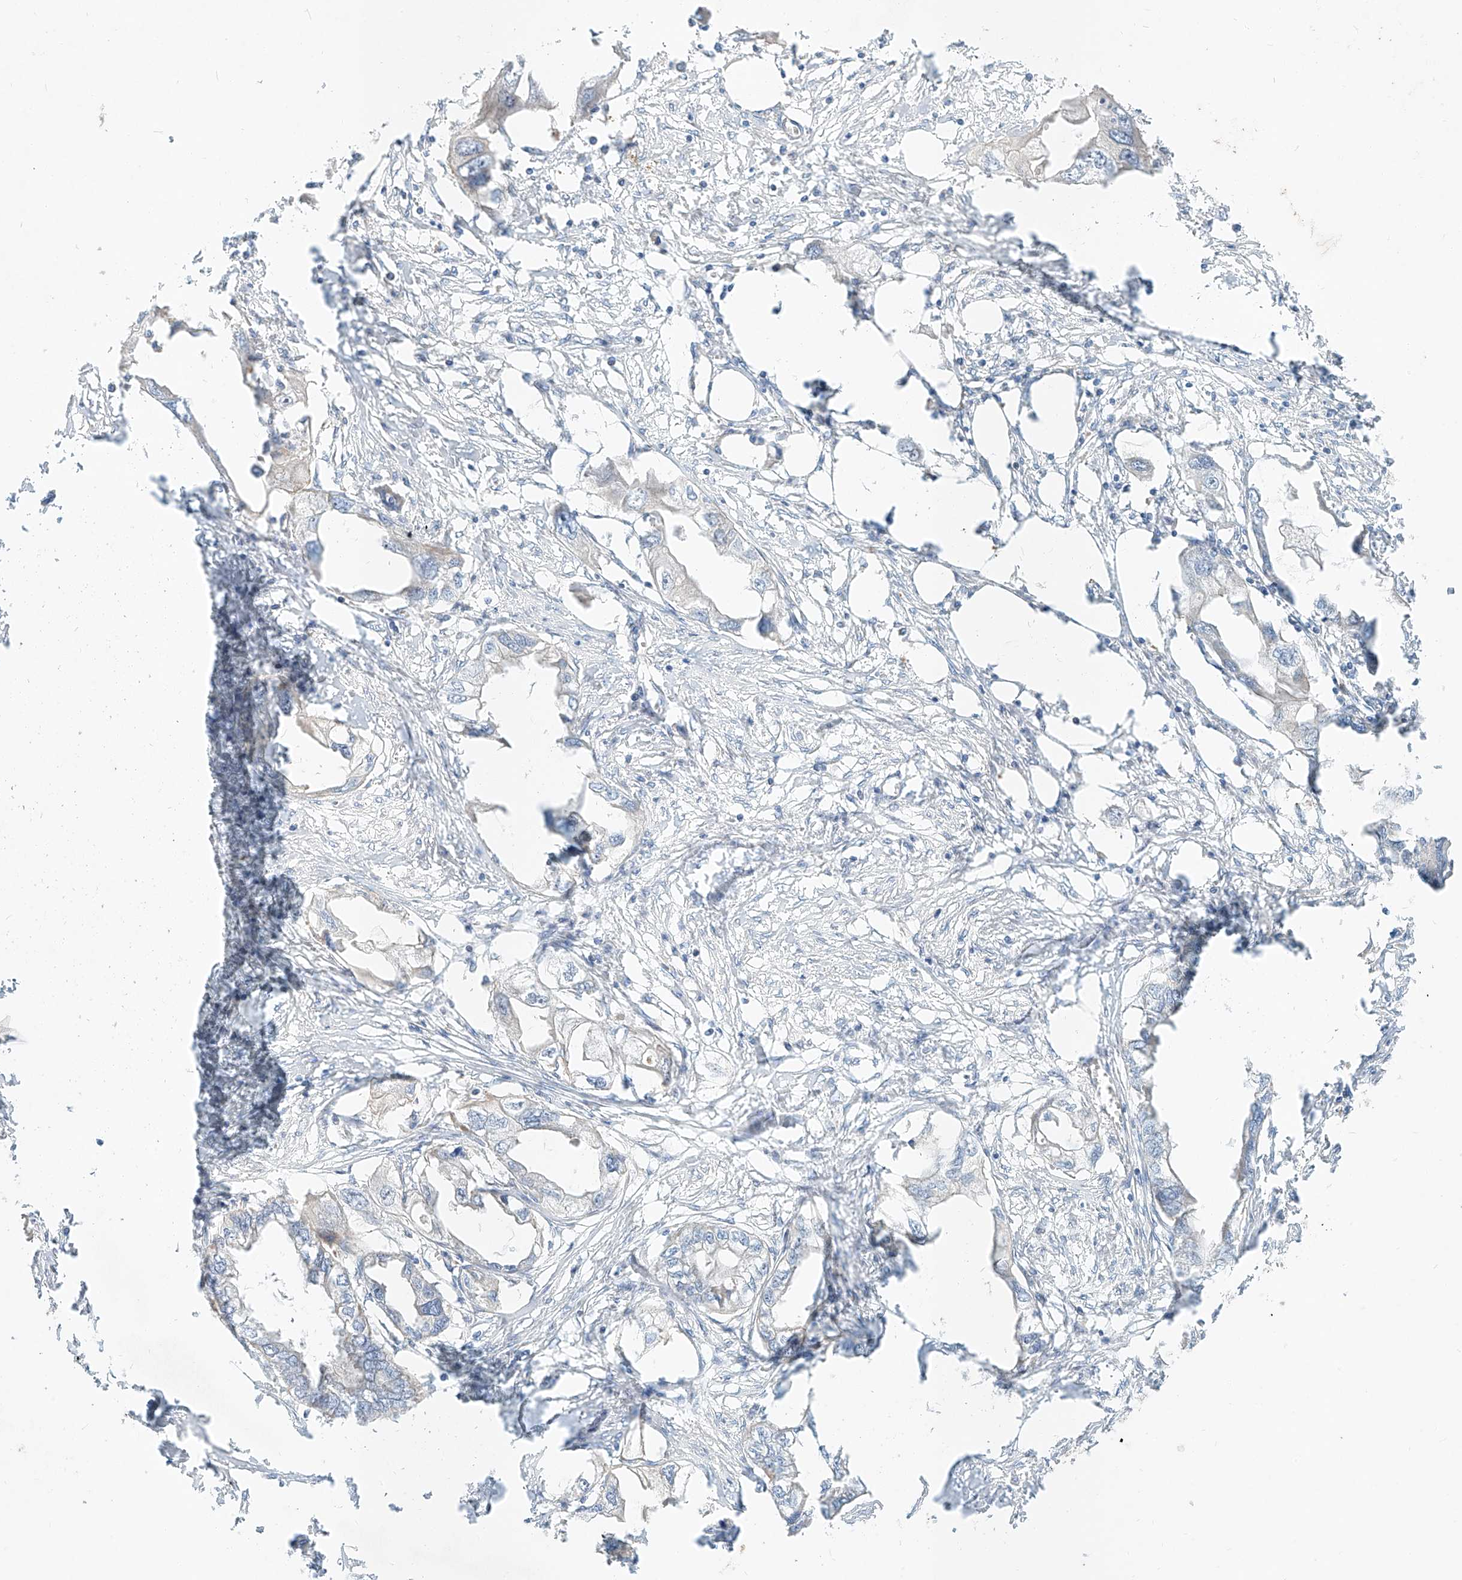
{"staining": {"intensity": "negative", "quantity": "none", "location": "none"}, "tissue": "endometrial cancer", "cell_type": "Tumor cells", "image_type": "cancer", "snomed": [{"axis": "morphology", "description": "Adenocarcinoma, NOS"}, {"axis": "morphology", "description": "Adenocarcinoma, metastatic, NOS"}, {"axis": "topography", "description": "Adipose tissue"}, {"axis": "topography", "description": "Endometrium"}], "caption": "A micrograph of endometrial cancer (adenocarcinoma) stained for a protein exhibits no brown staining in tumor cells. The staining was performed using DAB (3,3'-diaminobenzidine) to visualize the protein expression in brown, while the nuclei were stained in blue with hematoxylin (Magnification: 20x).", "gene": "AJM1", "patient": {"sex": "female", "age": 67}}